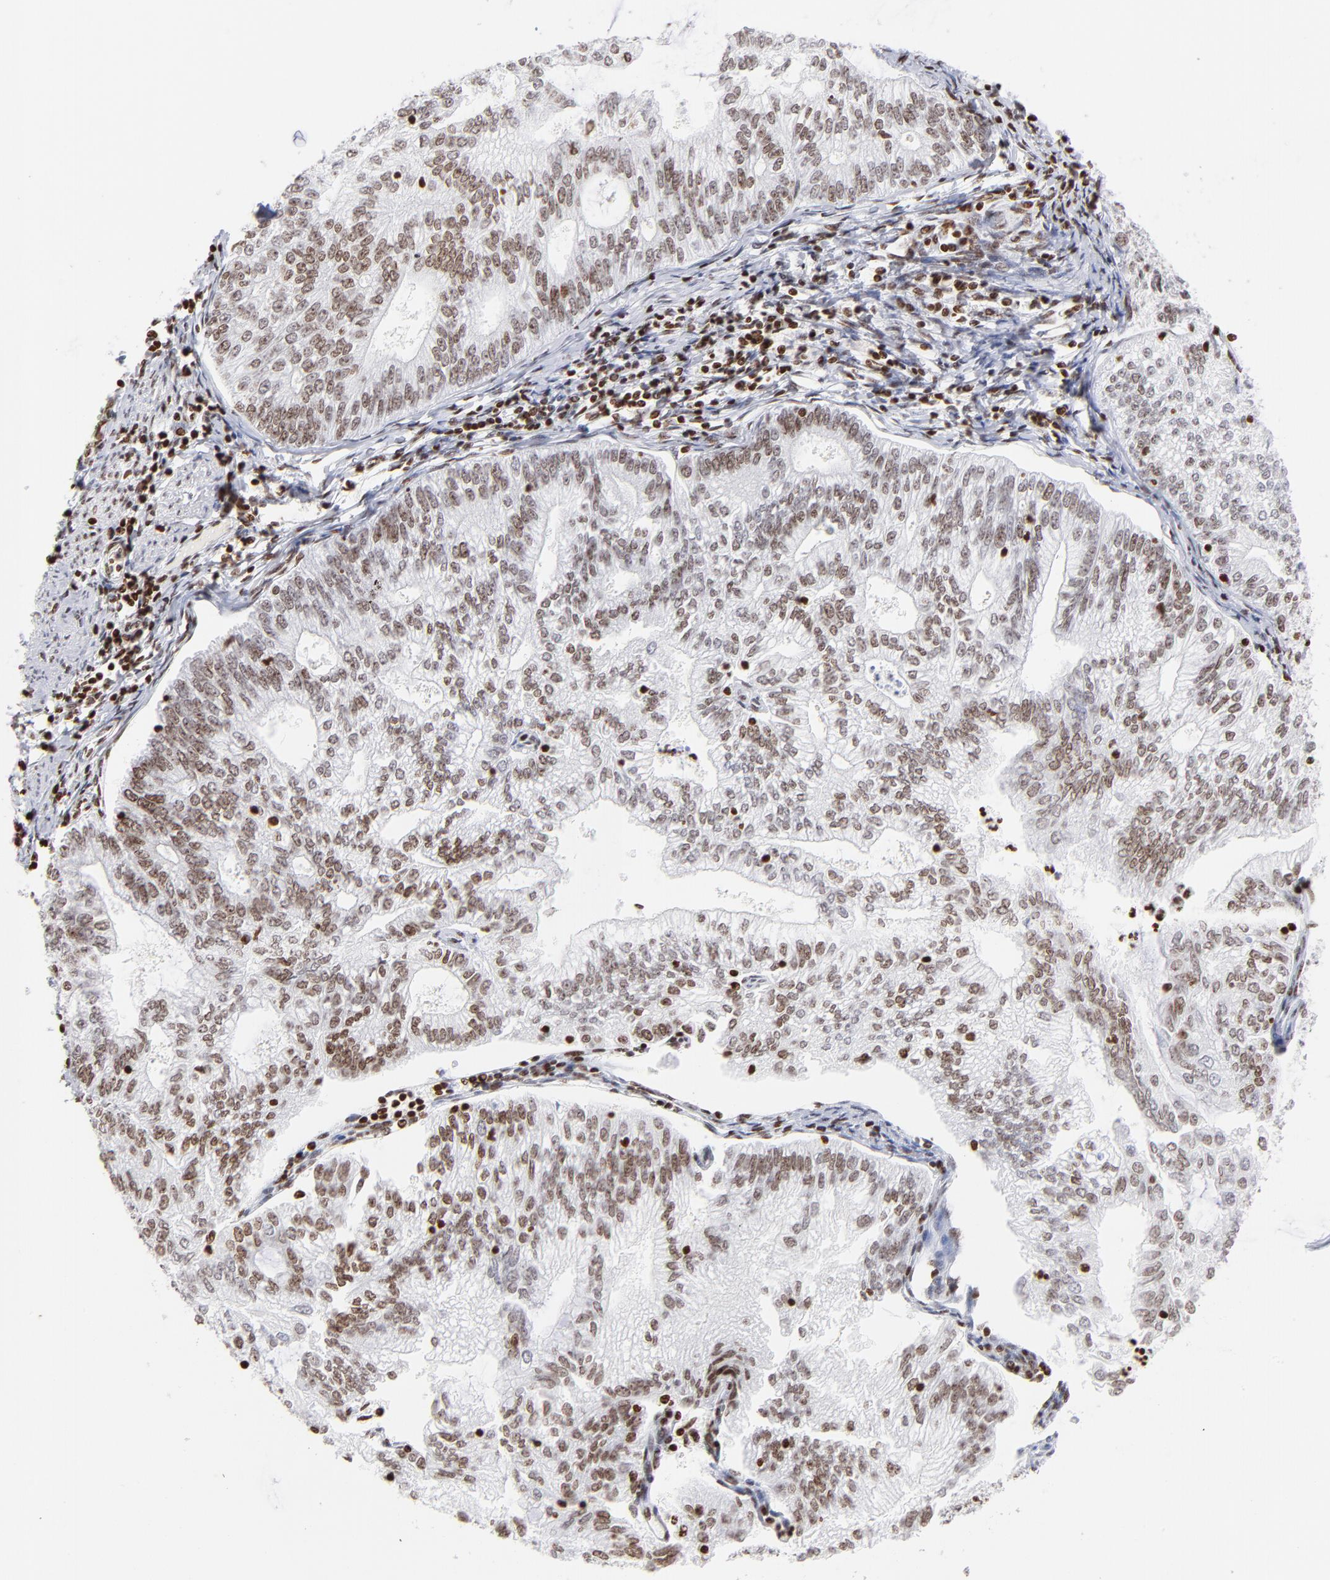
{"staining": {"intensity": "moderate", "quantity": "25%-75%", "location": "nuclear"}, "tissue": "endometrial cancer", "cell_type": "Tumor cells", "image_type": "cancer", "snomed": [{"axis": "morphology", "description": "Adenocarcinoma, NOS"}, {"axis": "topography", "description": "Endometrium"}], "caption": "Immunohistochemical staining of endometrial adenocarcinoma reveals medium levels of moderate nuclear protein staining in about 25%-75% of tumor cells. The protein is shown in brown color, while the nuclei are stained blue.", "gene": "RTL4", "patient": {"sex": "female", "age": 69}}